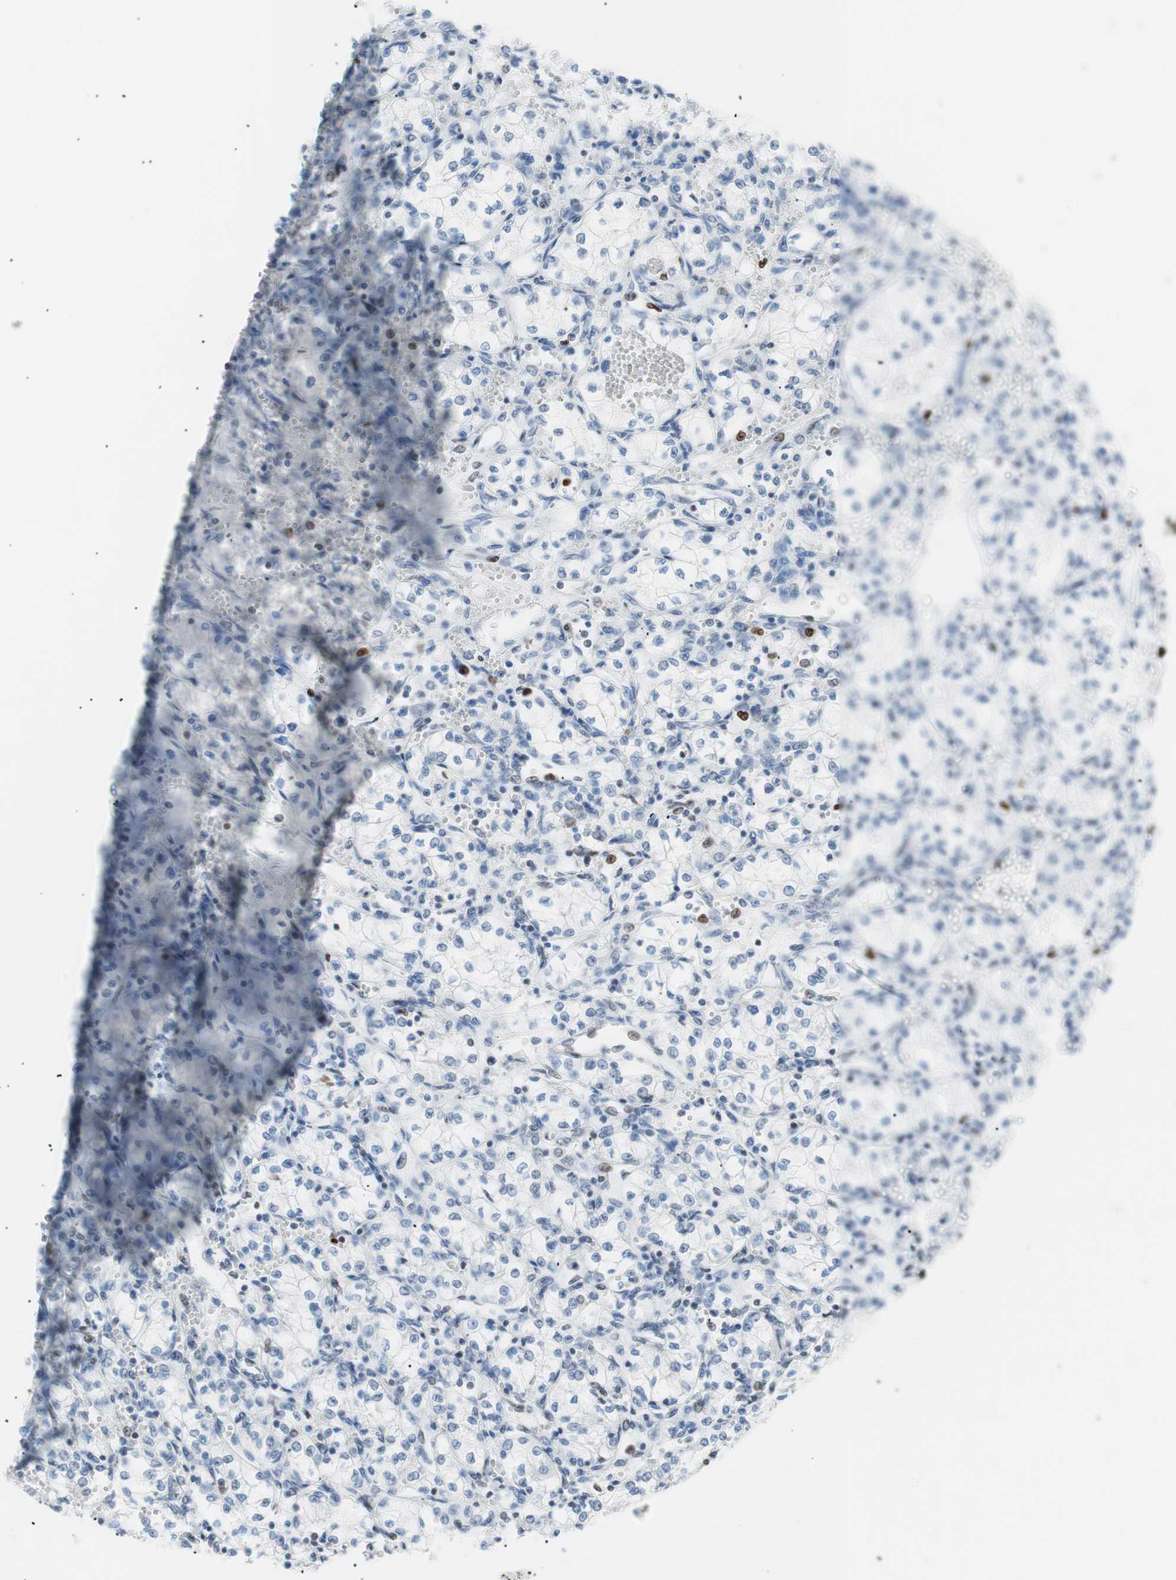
{"staining": {"intensity": "negative", "quantity": "none", "location": "none"}, "tissue": "renal cancer", "cell_type": "Tumor cells", "image_type": "cancer", "snomed": [{"axis": "morphology", "description": "Normal tissue, NOS"}, {"axis": "morphology", "description": "Adenocarcinoma, NOS"}, {"axis": "topography", "description": "Kidney"}], "caption": "The image shows no staining of tumor cells in renal cancer.", "gene": "CEBPB", "patient": {"sex": "male", "age": 59}}